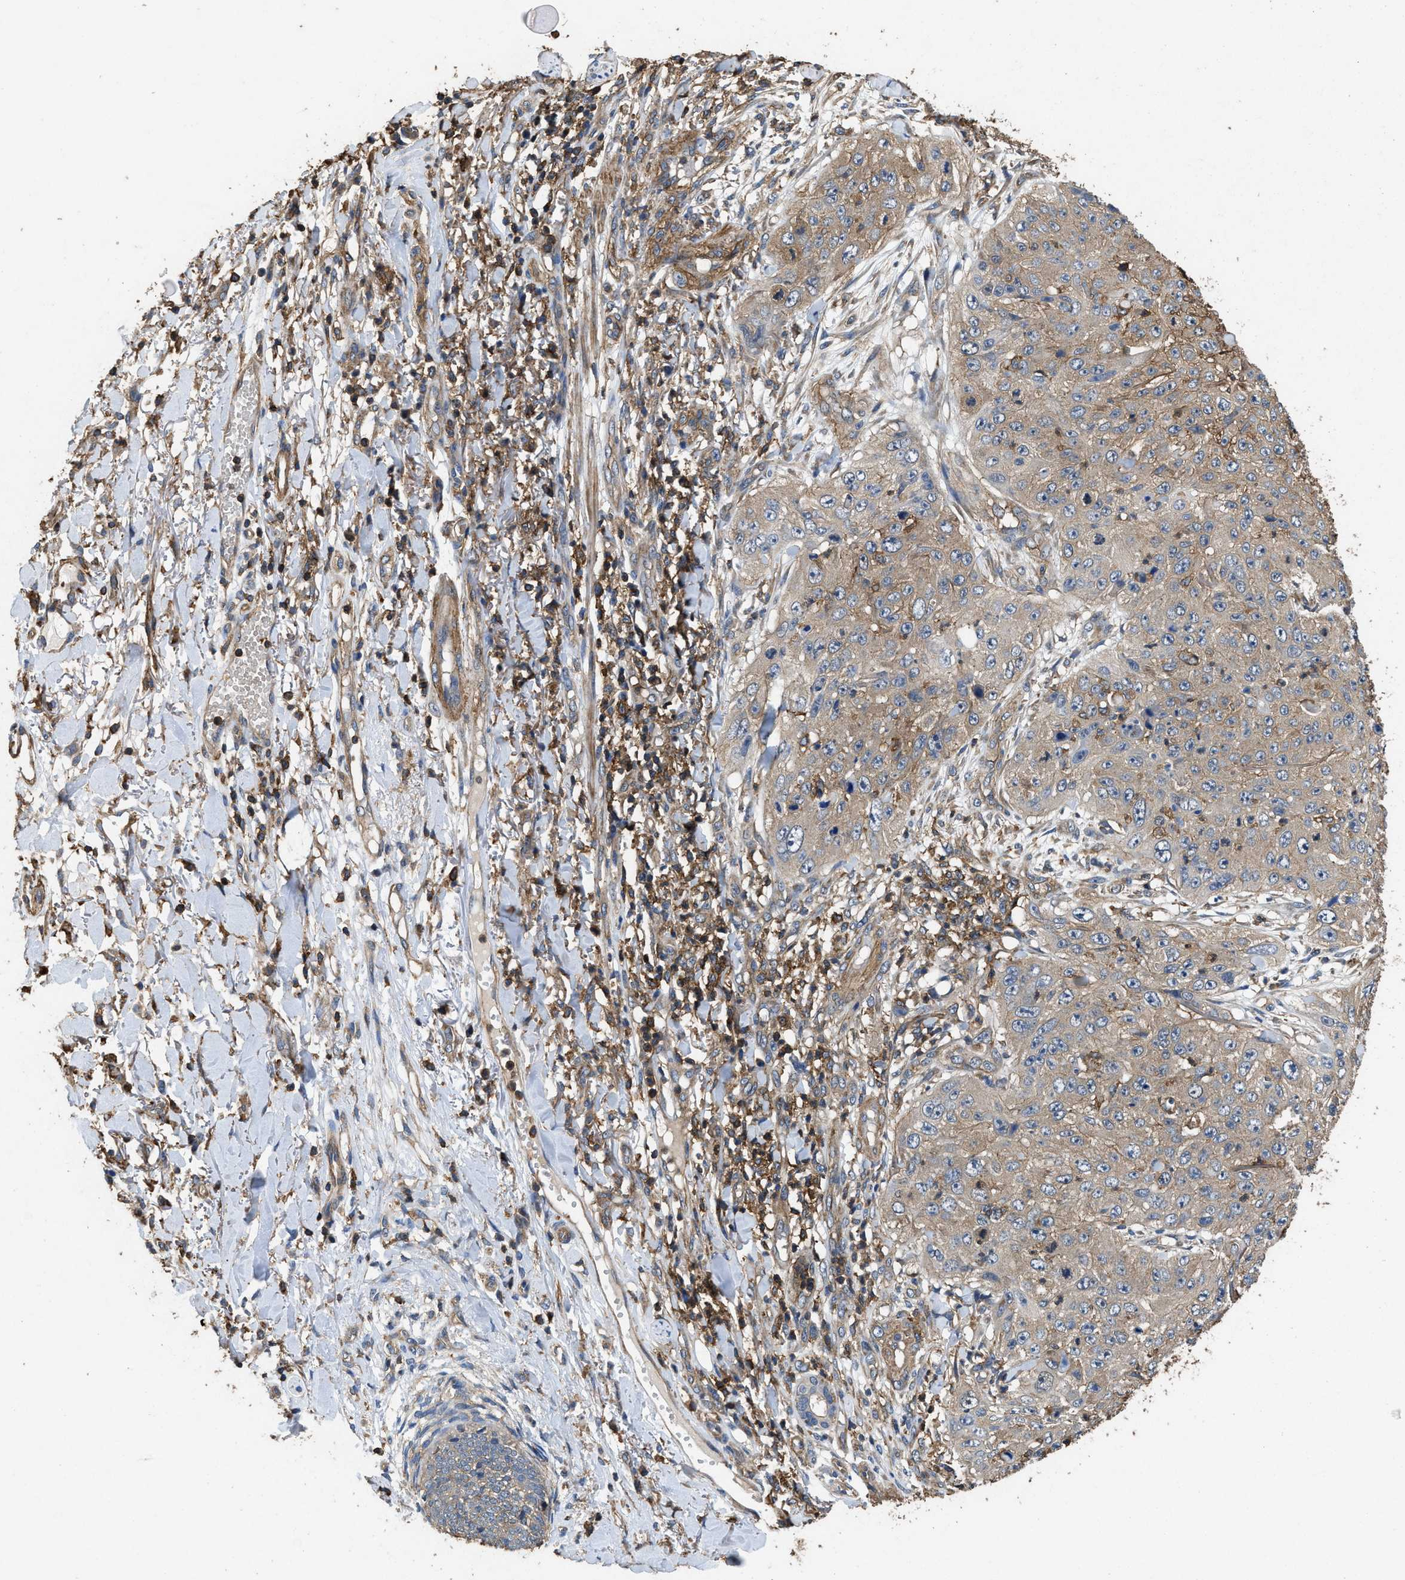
{"staining": {"intensity": "weak", "quantity": ">75%", "location": "cytoplasmic/membranous"}, "tissue": "skin cancer", "cell_type": "Tumor cells", "image_type": "cancer", "snomed": [{"axis": "morphology", "description": "Squamous cell carcinoma, NOS"}, {"axis": "topography", "description": "Skin"}], "caption": "Protein expression analysis of human skin squamous cell carcinoma reveals weak cytoplasmic/membranous staining in about >75% of tumor cells.", "gene": "LINGO2", "patient": {"sex": "female", "age": 80}}